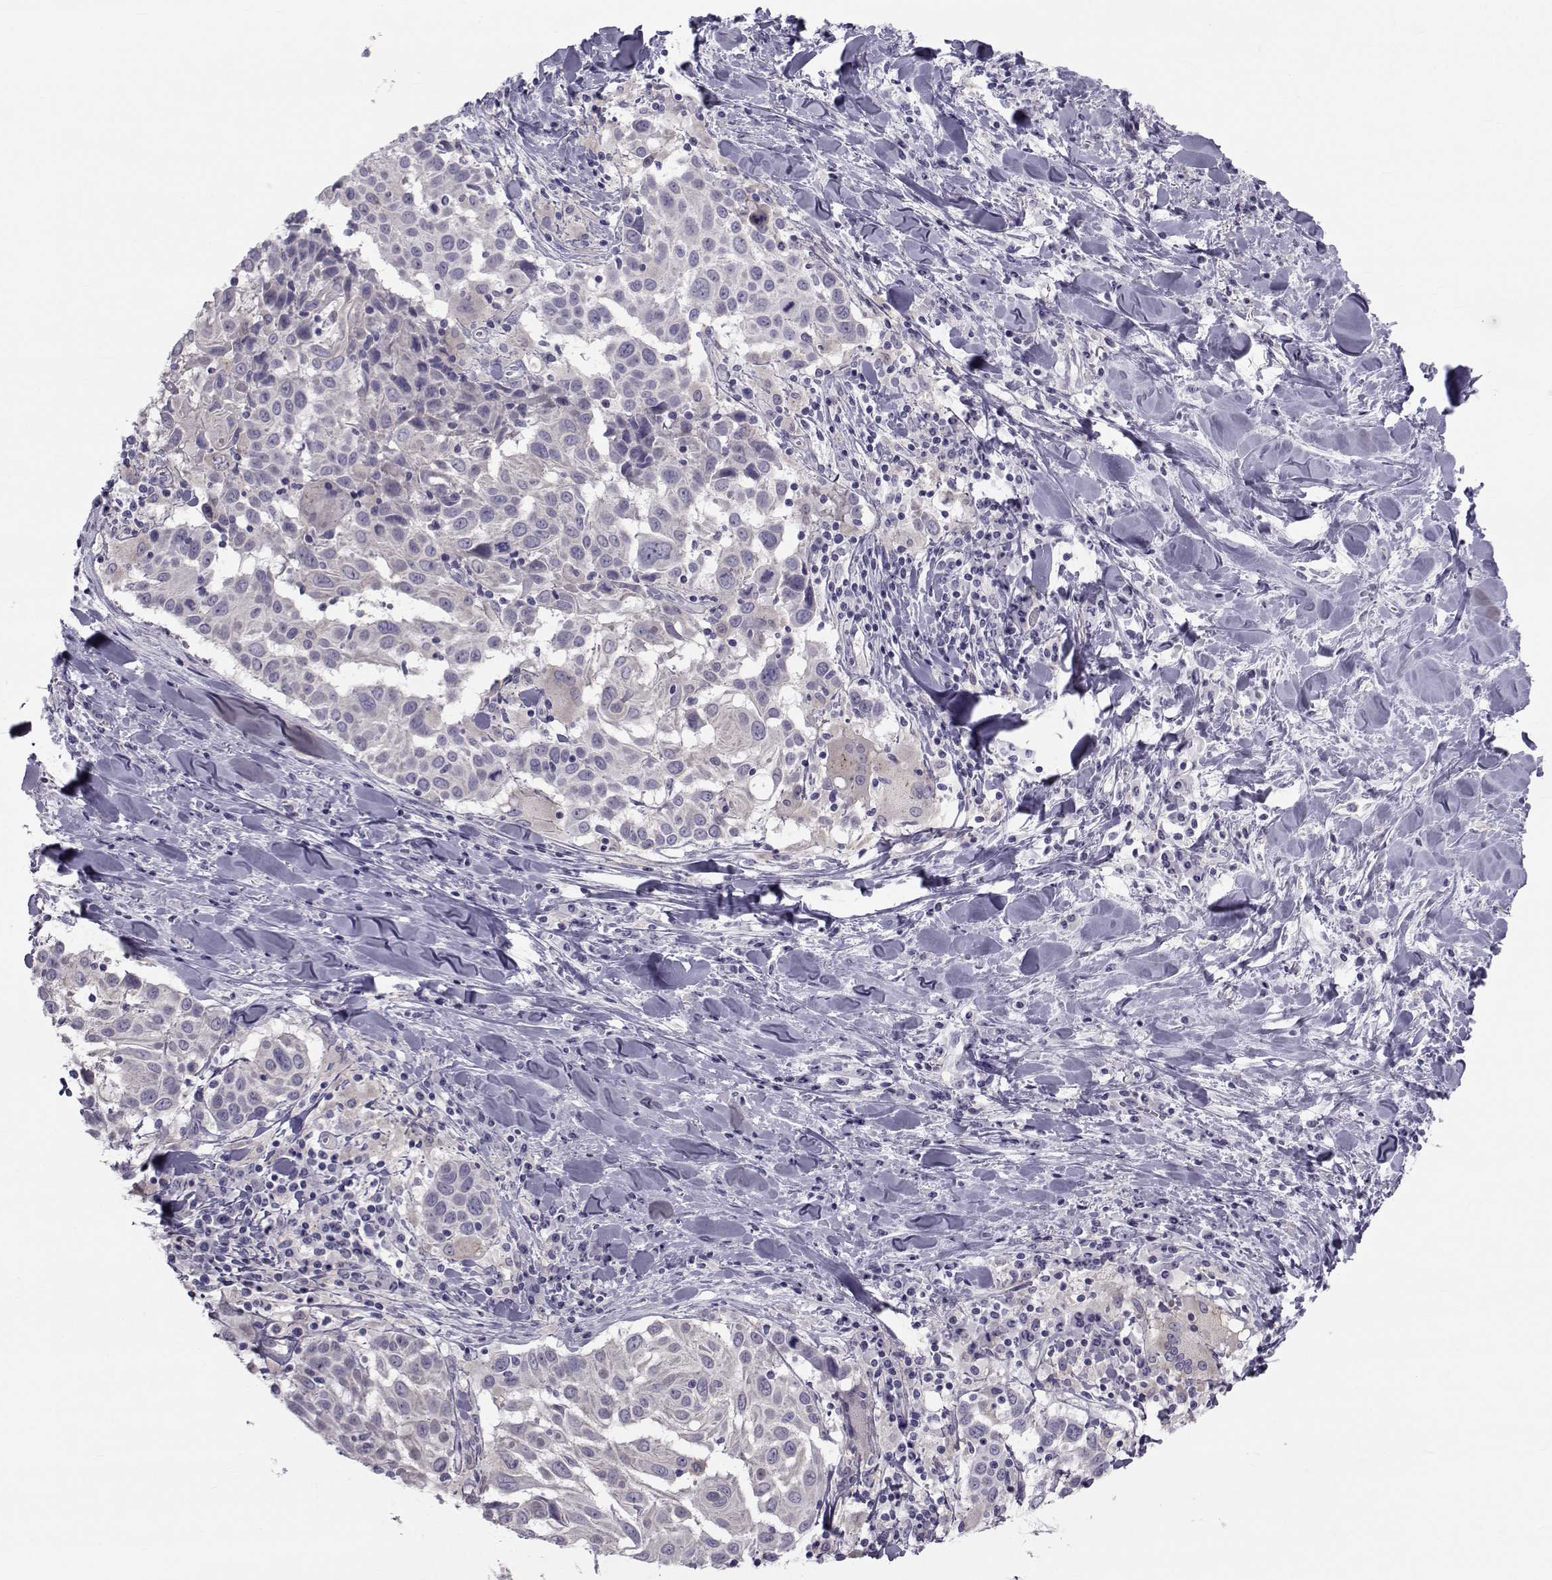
{"staining": {"intensity": "negative", "quantity": "none", "location": "none"}, "tissue": "lung cancer", "cell_type": "Tumor cells", "image_type": "cancer", "snomed": [{"axis": "morphology", "description": "Squamous cell carcinoma, NOS"}, {"axis": "topography", "description": "Lung"}], "caption": "Human squamous cell carcinoma (lung) stained for a protein using immunohistochemistry (IHC) shows no staining in tumor cells.", "gene": "GARIN3", "patient": {"sex": "male", "age": 57}}